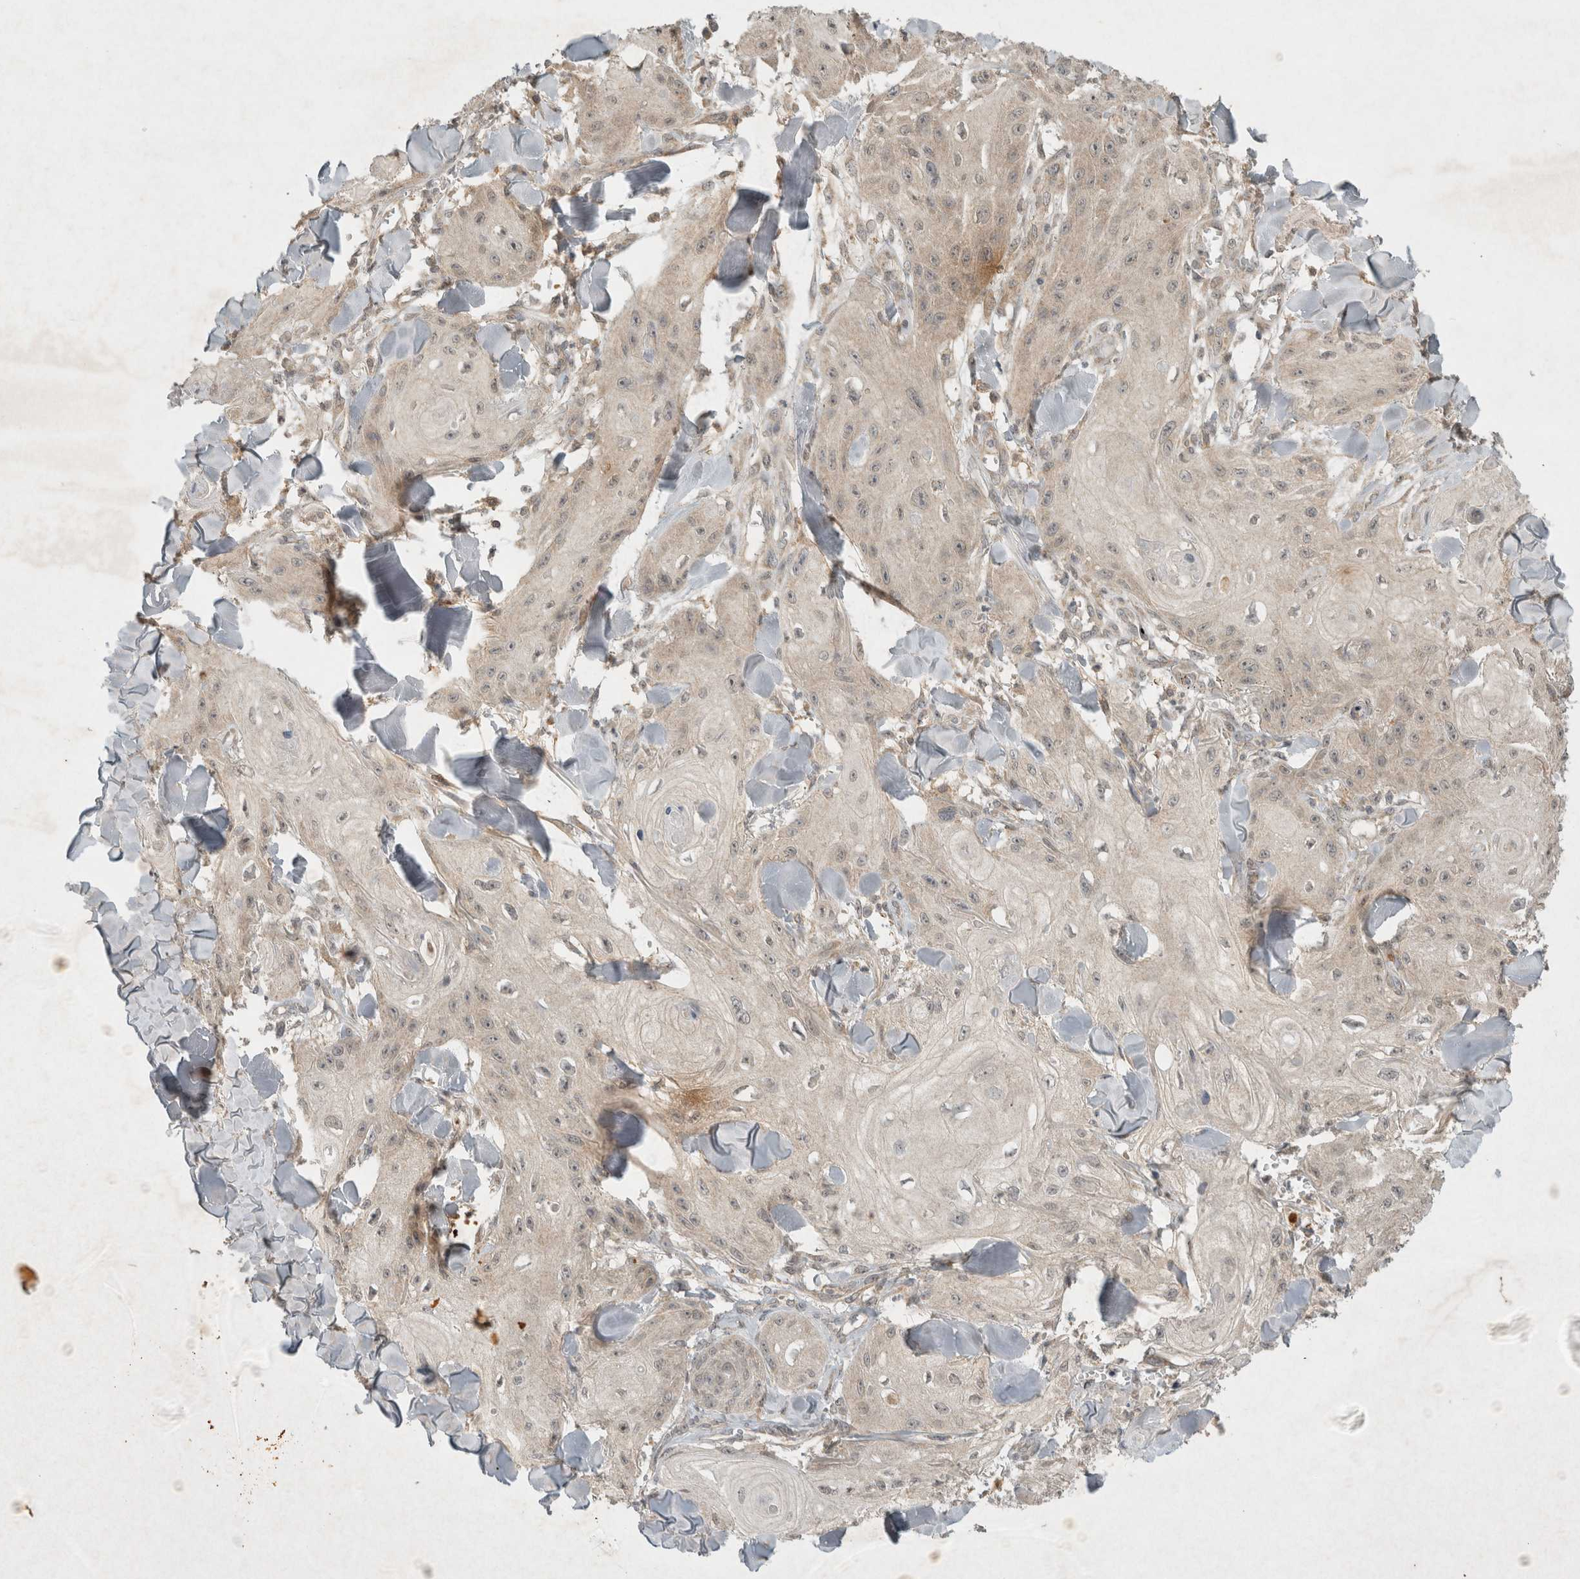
{"staining": {"intensity": "weak", "quantity": "<25%", "location": "cytoplasmic/membranous,nuclear"}, "tissue": "skin cancer", "cell_type": "Tumor cells", "image_type": "cancer", "snomed": [{"axis": "morphology", "description": "Squamous cell carcinoma, NOS"}, {"axis": "topography", "description": "Skin"}], "caption": "The immunohistochemistry histopathology image has no significant positivity in tumor cells of skin squamous cell carcinoma tissue.", "gene": "LOXL2", "patient": {"sex": "male", "age": 74}}